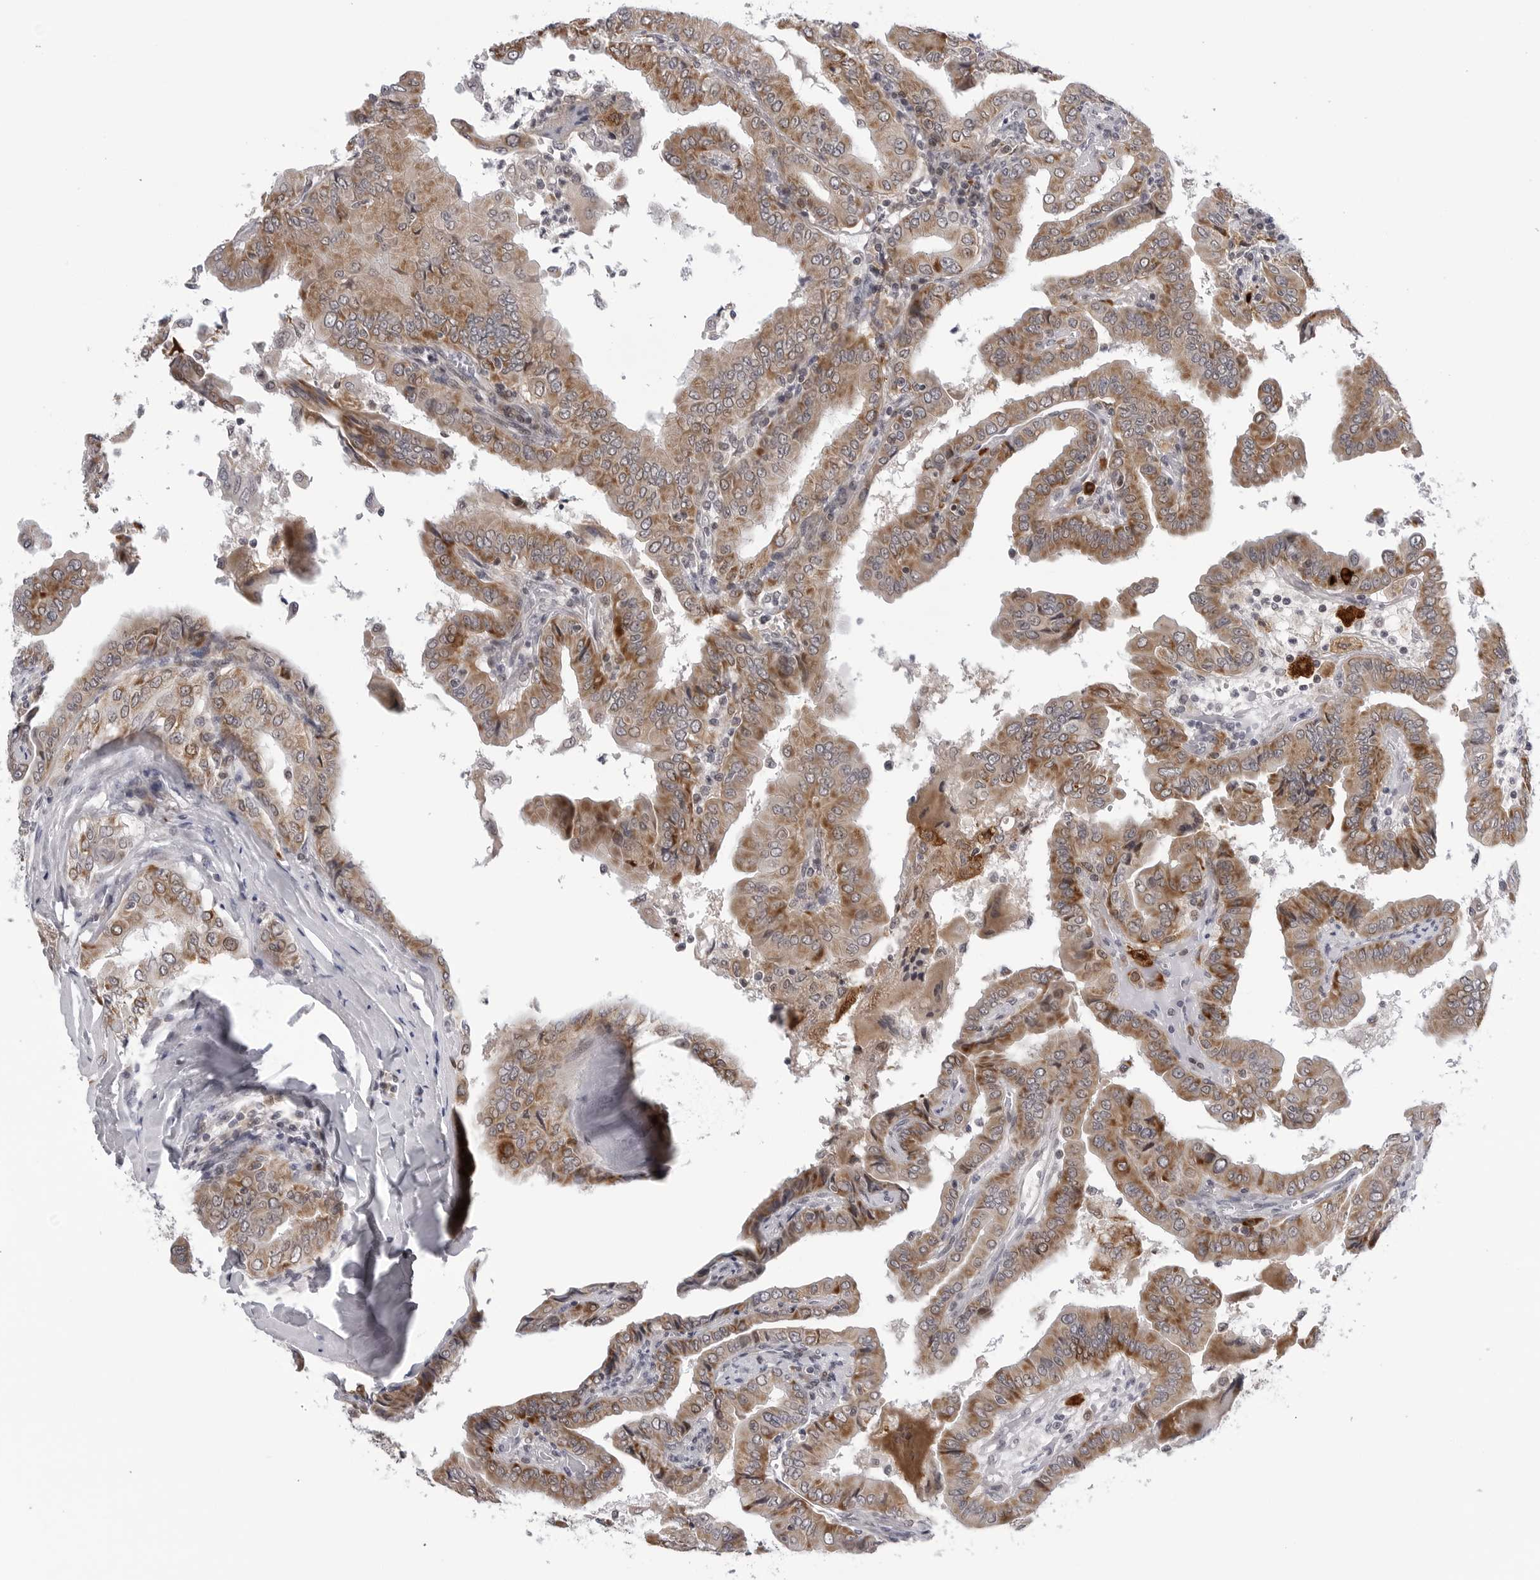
{"staining": {"intensity": "moderate", "quantity": ">75%", "location": "cytoplasmic/membranous"}, "tissue": "thyroid cancer", "cell_type": "Tumor cells", "image_type": "cancer", "snomed": [{"axis": "morphology", "description": "Papillary adenocarcinoma, NOS"}, {"axis": "topography", "description": "Thyroid gland"}], "caption": "DAB immunohistochemical staining of human thyroid cancer (papillary adenocarcinoma) reveals moderate cytoplasmic/membranous protein positivity in approximately >75% of tumor cells.", "gene": "CDK20", "patient": {"sex": "male", "age": 33}}